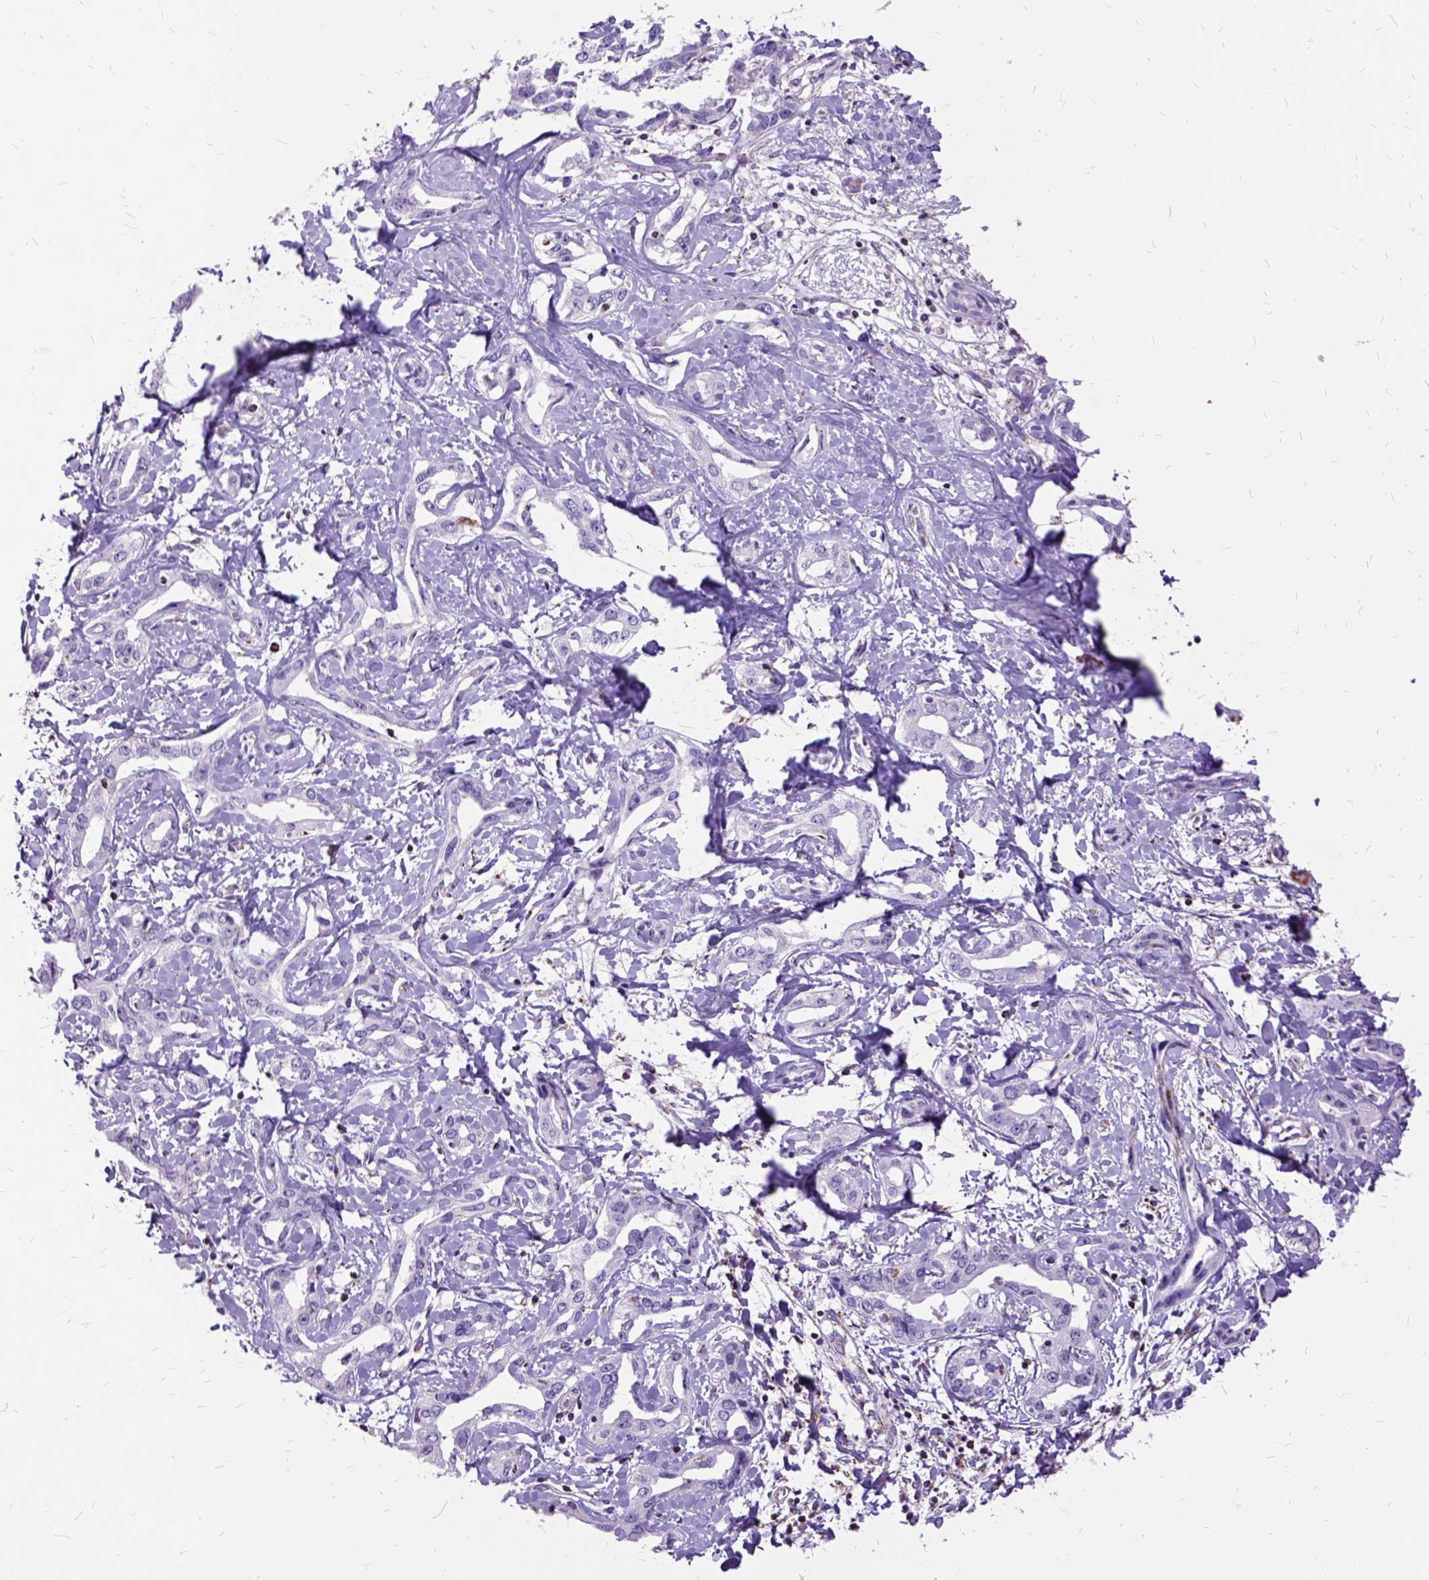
{"staining": {"intensity": "negative", "quantity": "none", "location": "none"}, "tissue": "liver cancer", "cell_type": "Tumor cells", "image_type": "cancer", "snomed": [{"axis": "morphology", "description": "Cholangiocarcinoma"}, {"axis": "topography", "description": "Liver"}], "caption": "IHC histopathology image of liver cancer stained for a protein (brown), which displays no expression in tumor cells.", "gene": "OXCT1", "patient": {"sex": "male", "age": 59}}